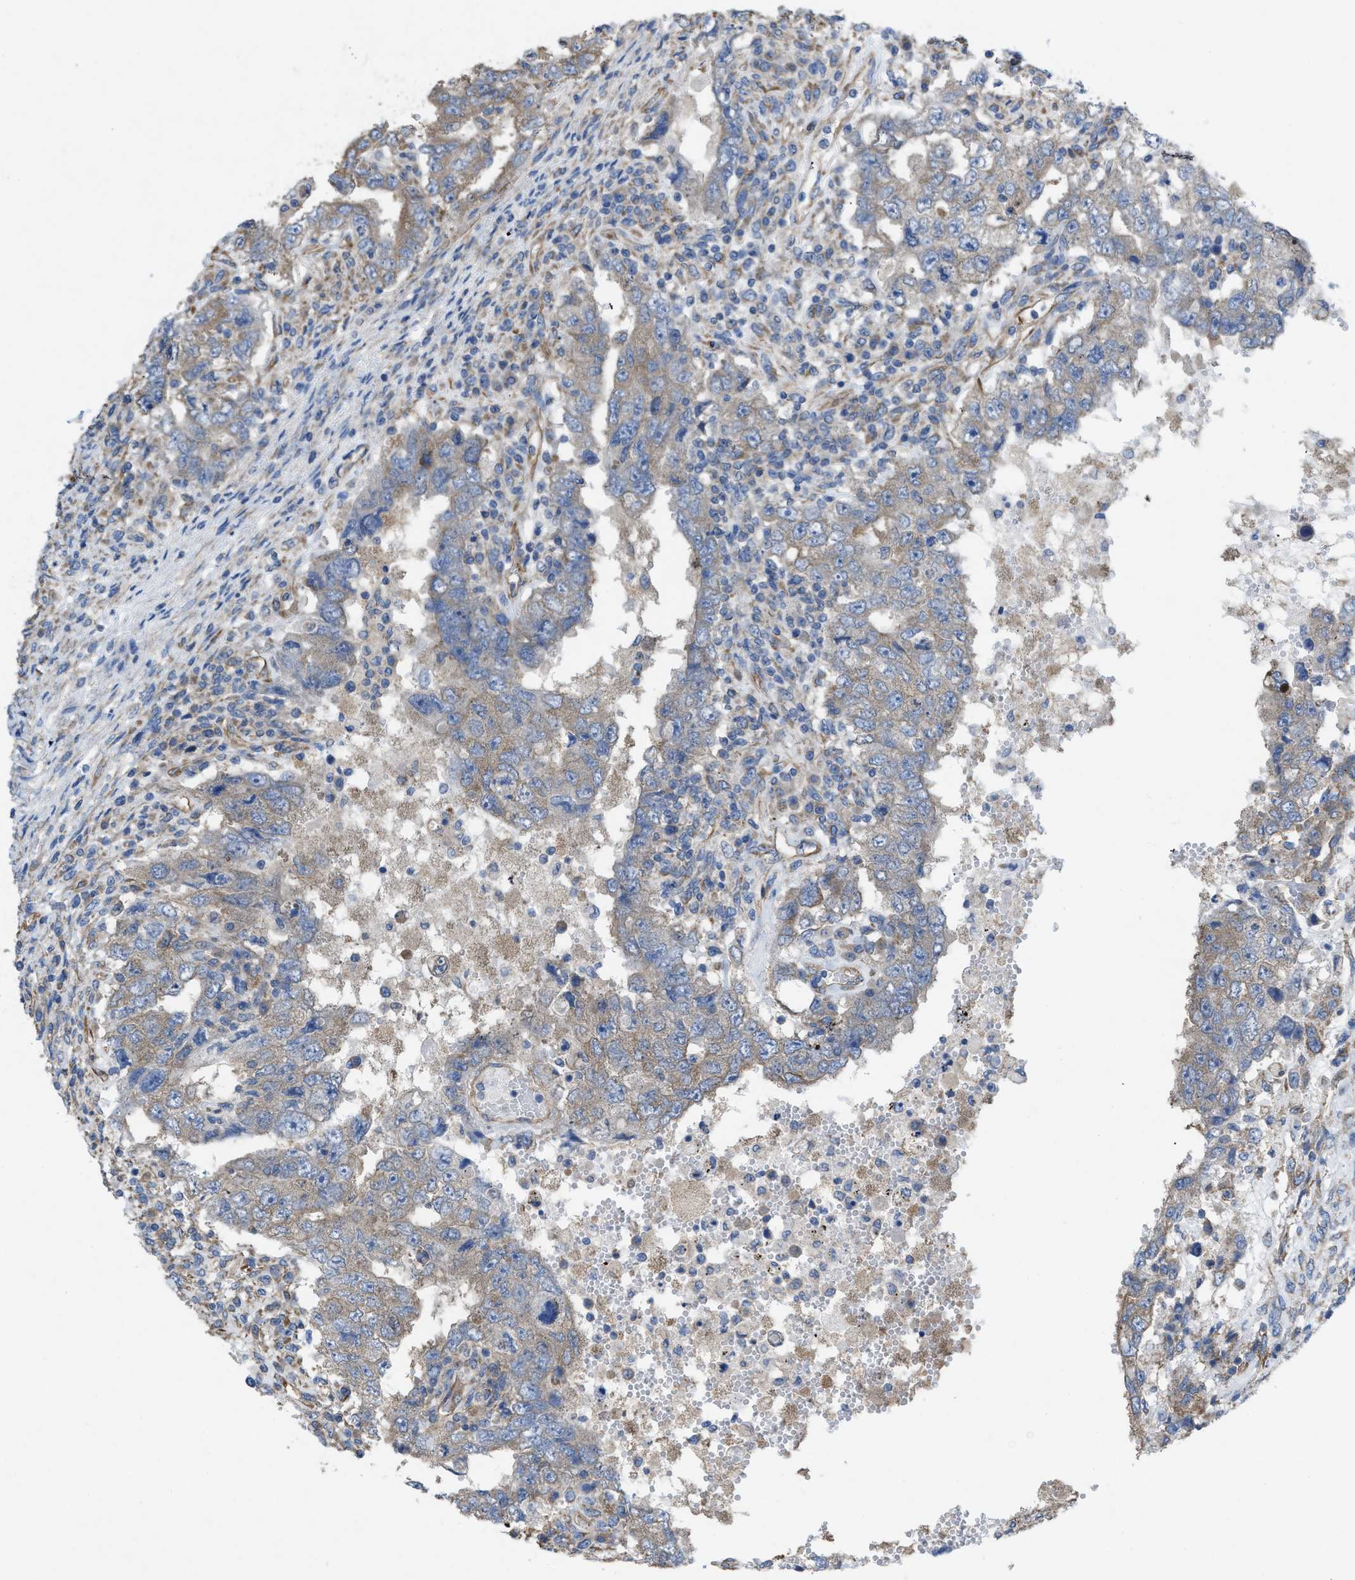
{"staining": {"intensity": "weak", "quantity": "25%-75%", "location": "cytoplasmic/membranous"}, "tissue": "testis cancer", "cell_type": "Tumor cells", "image_type": "cancer", "snomed": [{"axis": "morphology", "description": "Carcinoma, Embryonal, NOS"}, {"axis": "topography", "description": "Testis"}], "caption": "Immunohistochemistry of testis embryonal carcinoma displays low levels of weak cytoplasmic/membranous expression in about 25%-75% of tumor cells.", "gene": "DOLPP1", "patient": {"sex": "male", "age": 26}}